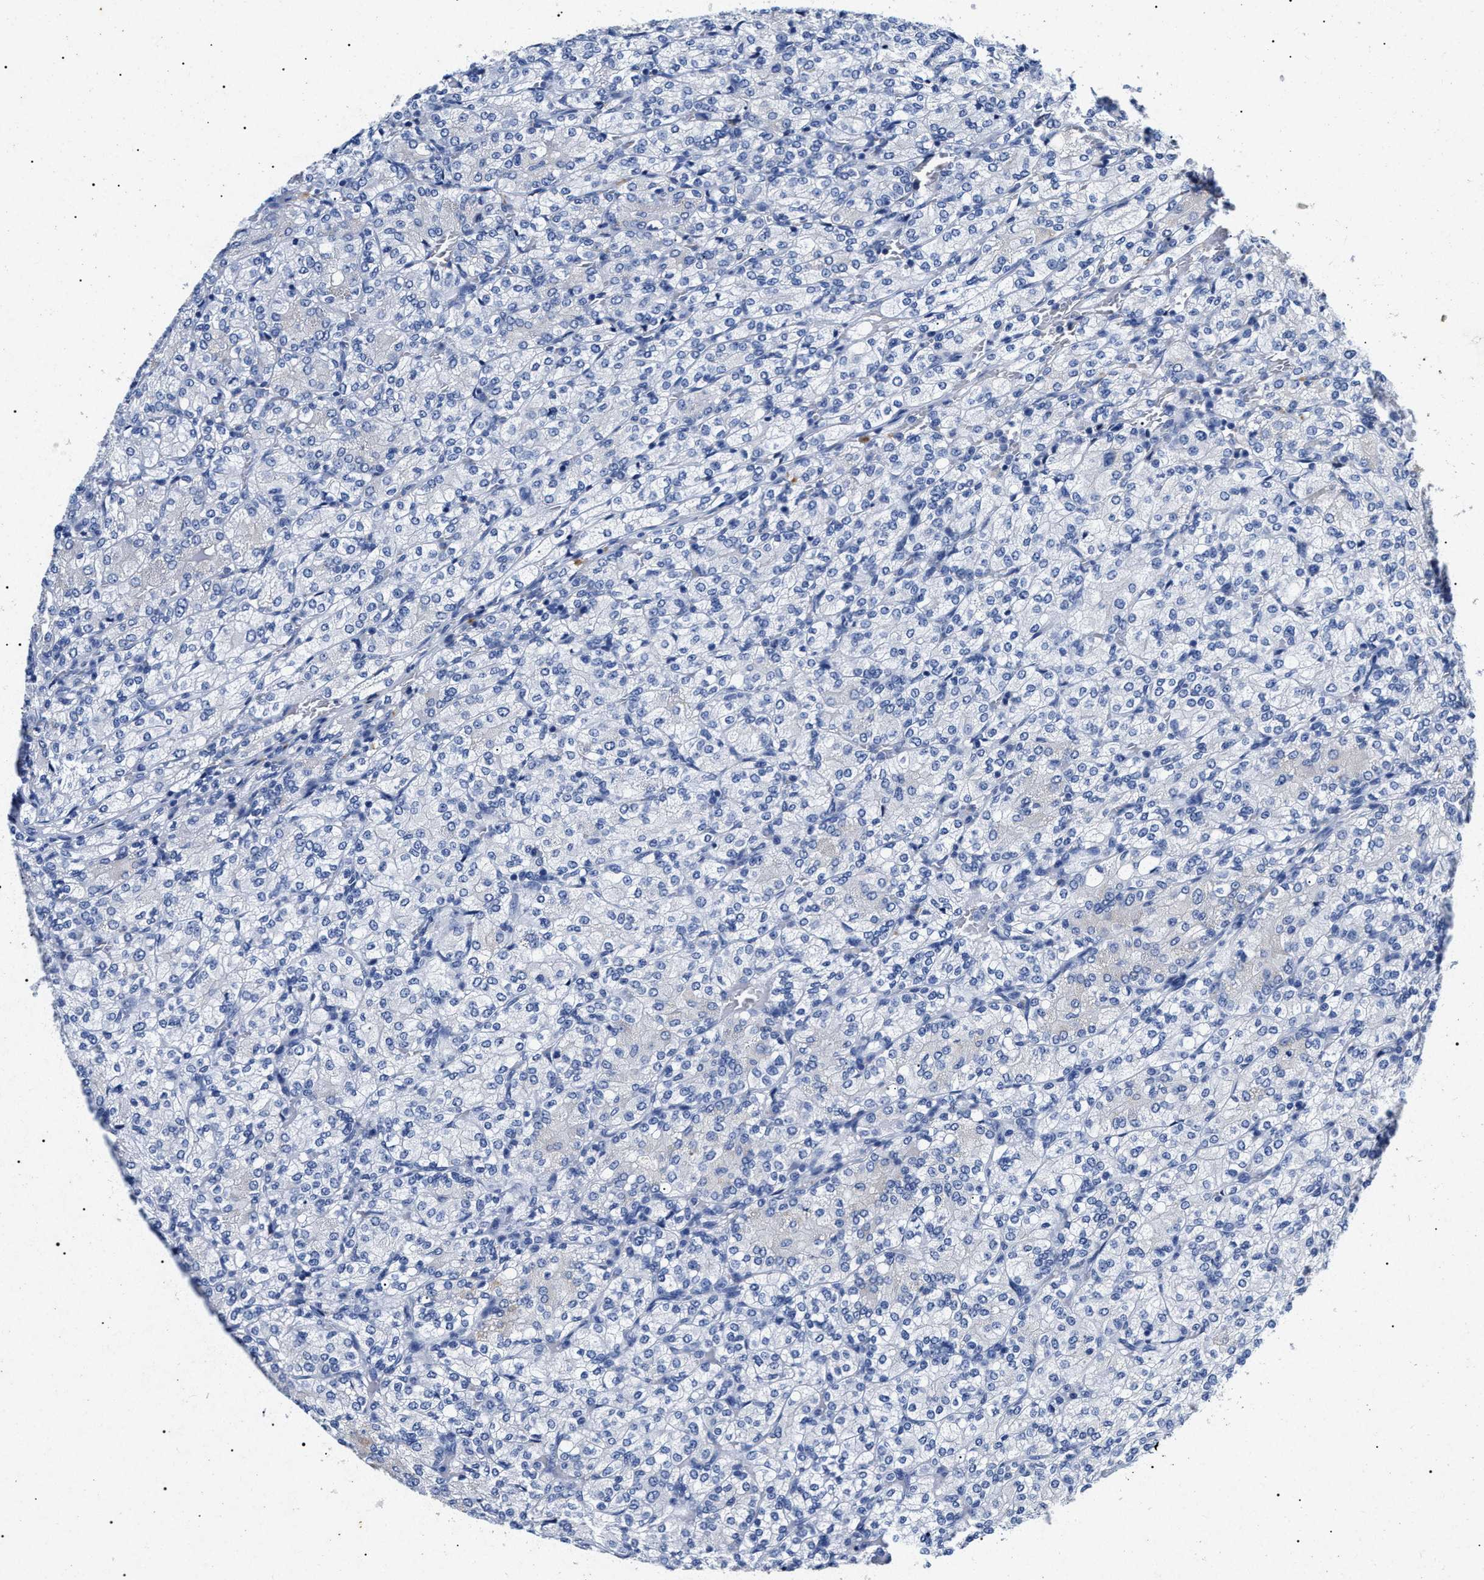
{"staining": {"intensity": "negative", "quantity": "none", "location": "none"}, "tissue": "renal cancer", "cell_type": "Tumor cells", "image_type": "cancer", "snomed": [{"axis": "morphology", "description": "Adenocarcinoma, NOS"}, {"axis": "topography", "description": "Kidney"}], "caption": "This is a histopathology image of IHC staining of adenocarcinoma (renal), which shows no staining in tumor cells.", "gene": "LRRC8E", "patient": {"sex": "male", "age": 77}}